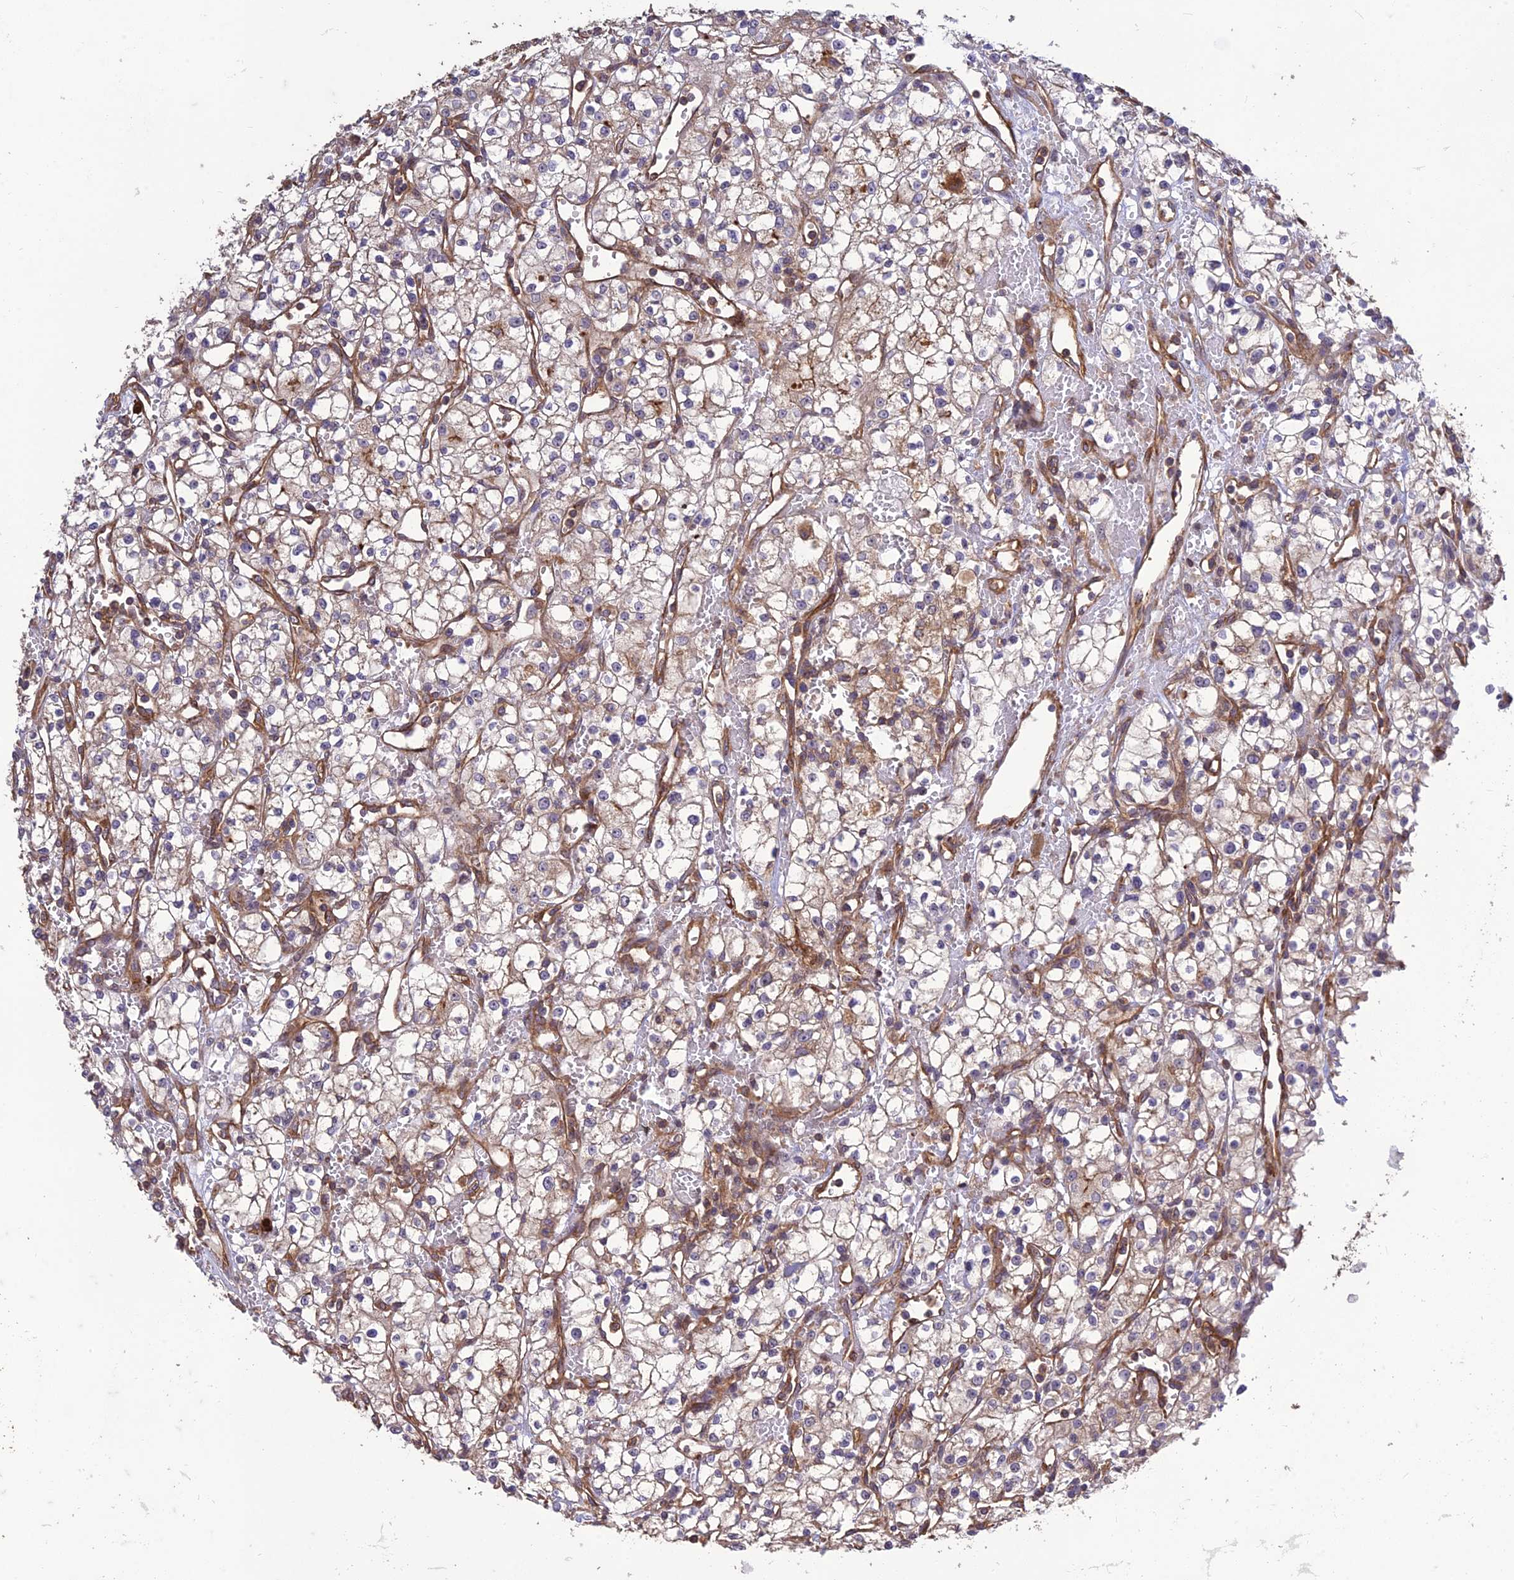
{"staining": {"intensity": "weak", "quantity": "25%-75%", "location": "cytoplasmic/membranous"}, "tissue": "renal cancer", "cell_type": "Tumor cells", "image_type": "cancer", "snomed": [{"axis": "morphology", "description": "Adenocarcinoma, NOS"}, {"axis": "topography", "description": "Kidney"}], "caption": "About 25%-75% of tumor cells in renal cancer (adenocarcinoma) exhibit weak cytoplasmic/membranous protein expression as visualized by brown immunohistochemical staining.", "gene": "TMEM131L", "patient": {"sex": "male", "age": 59}}